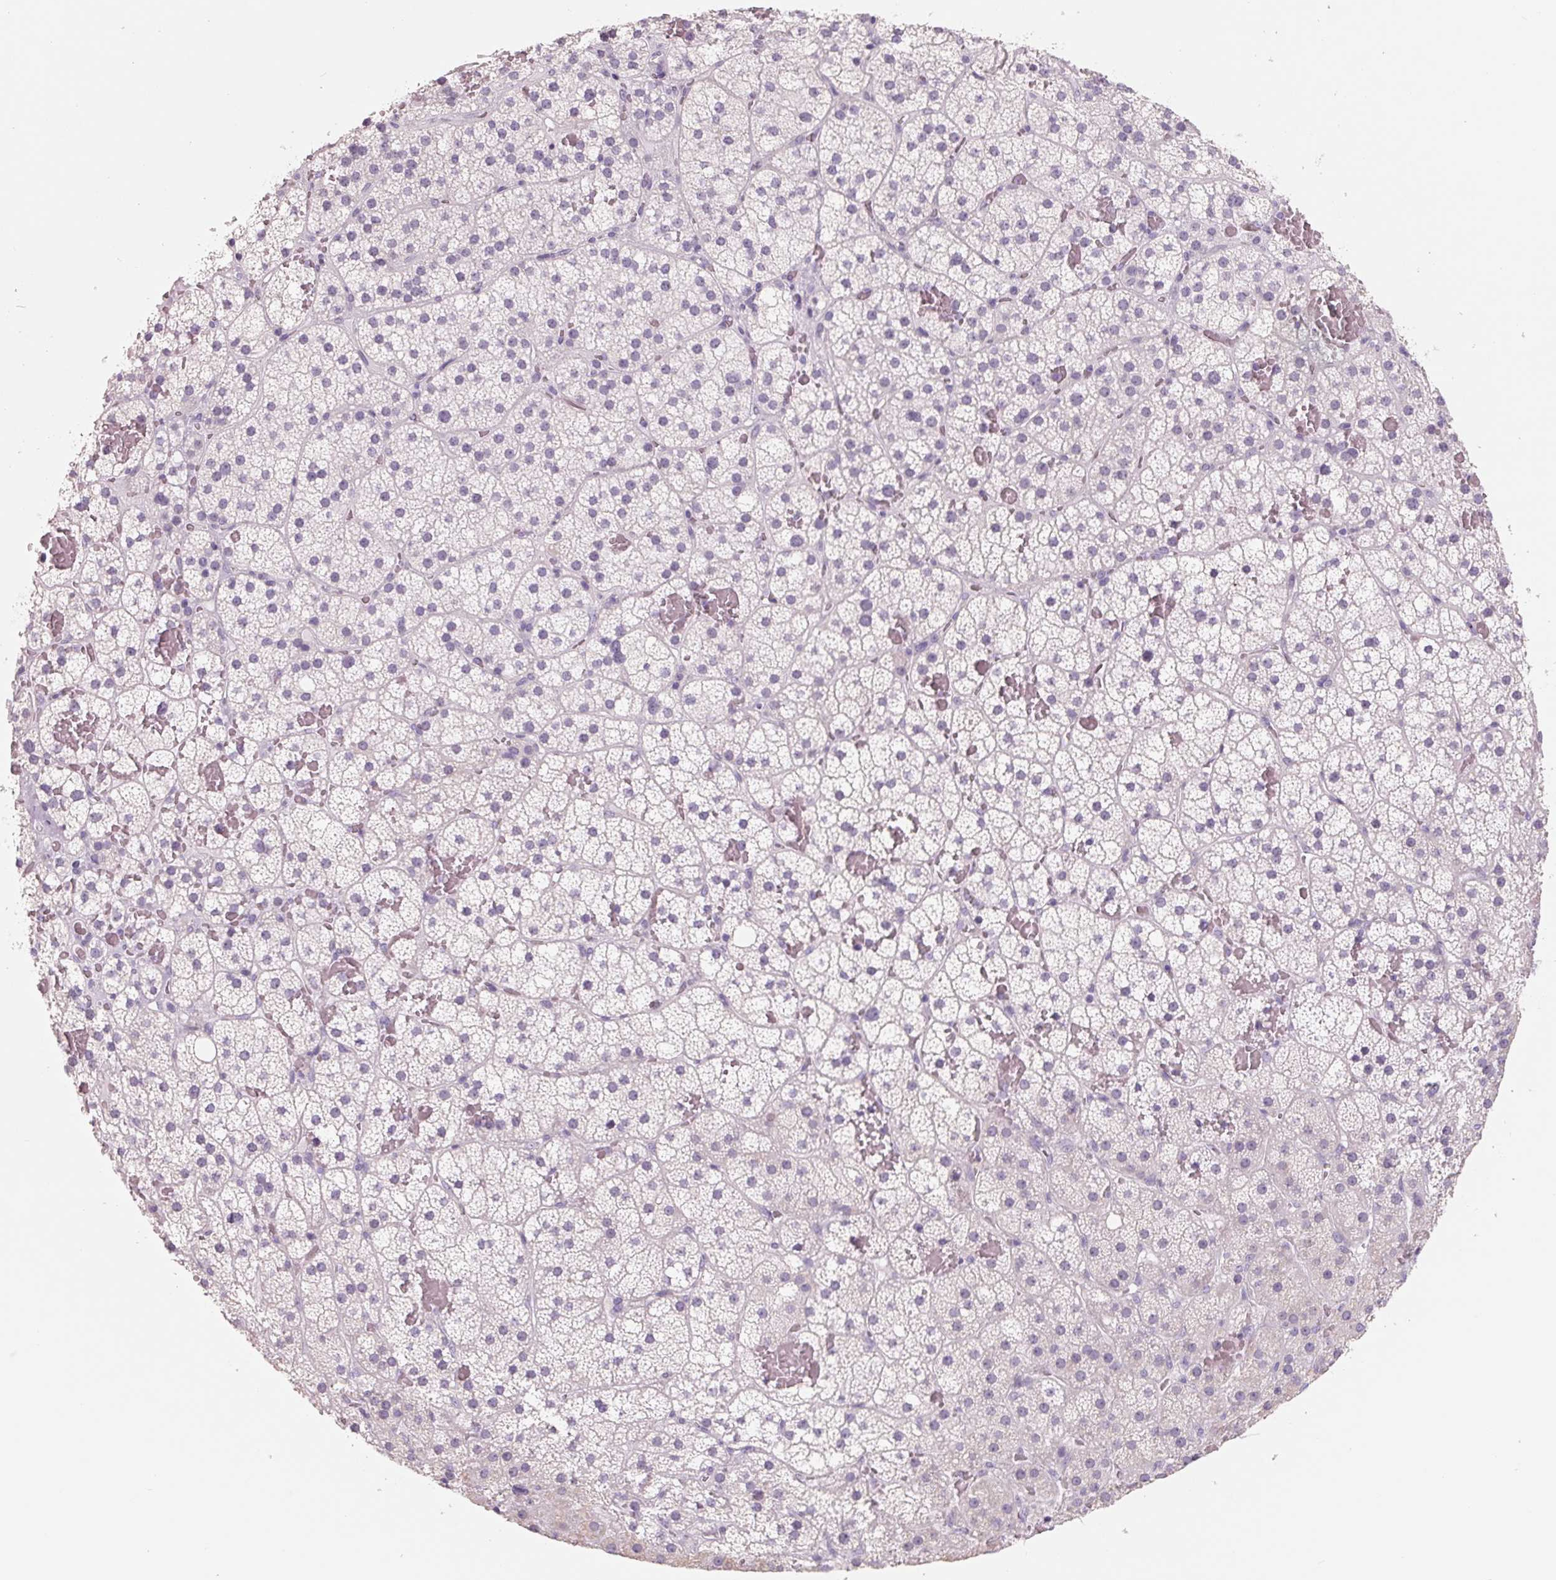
{"staining": {"intensity": "negative", "quantity": "none", "location": "none"}, "tissue": "adrenal gland", "cell_type": "Glandular cells", "image_type": "normal", "snomed": [{"axis": "morphology", "description": "Normal tissue, NOS"}, {"axis": "topography", "description": "Adrenal gland"}], "caption": "Photomicrograph shows no significant protein expression in glandular cells of normal adrenal gland.", "gene": "FTCD", "patient": {"sex": "male", "age": 53}}